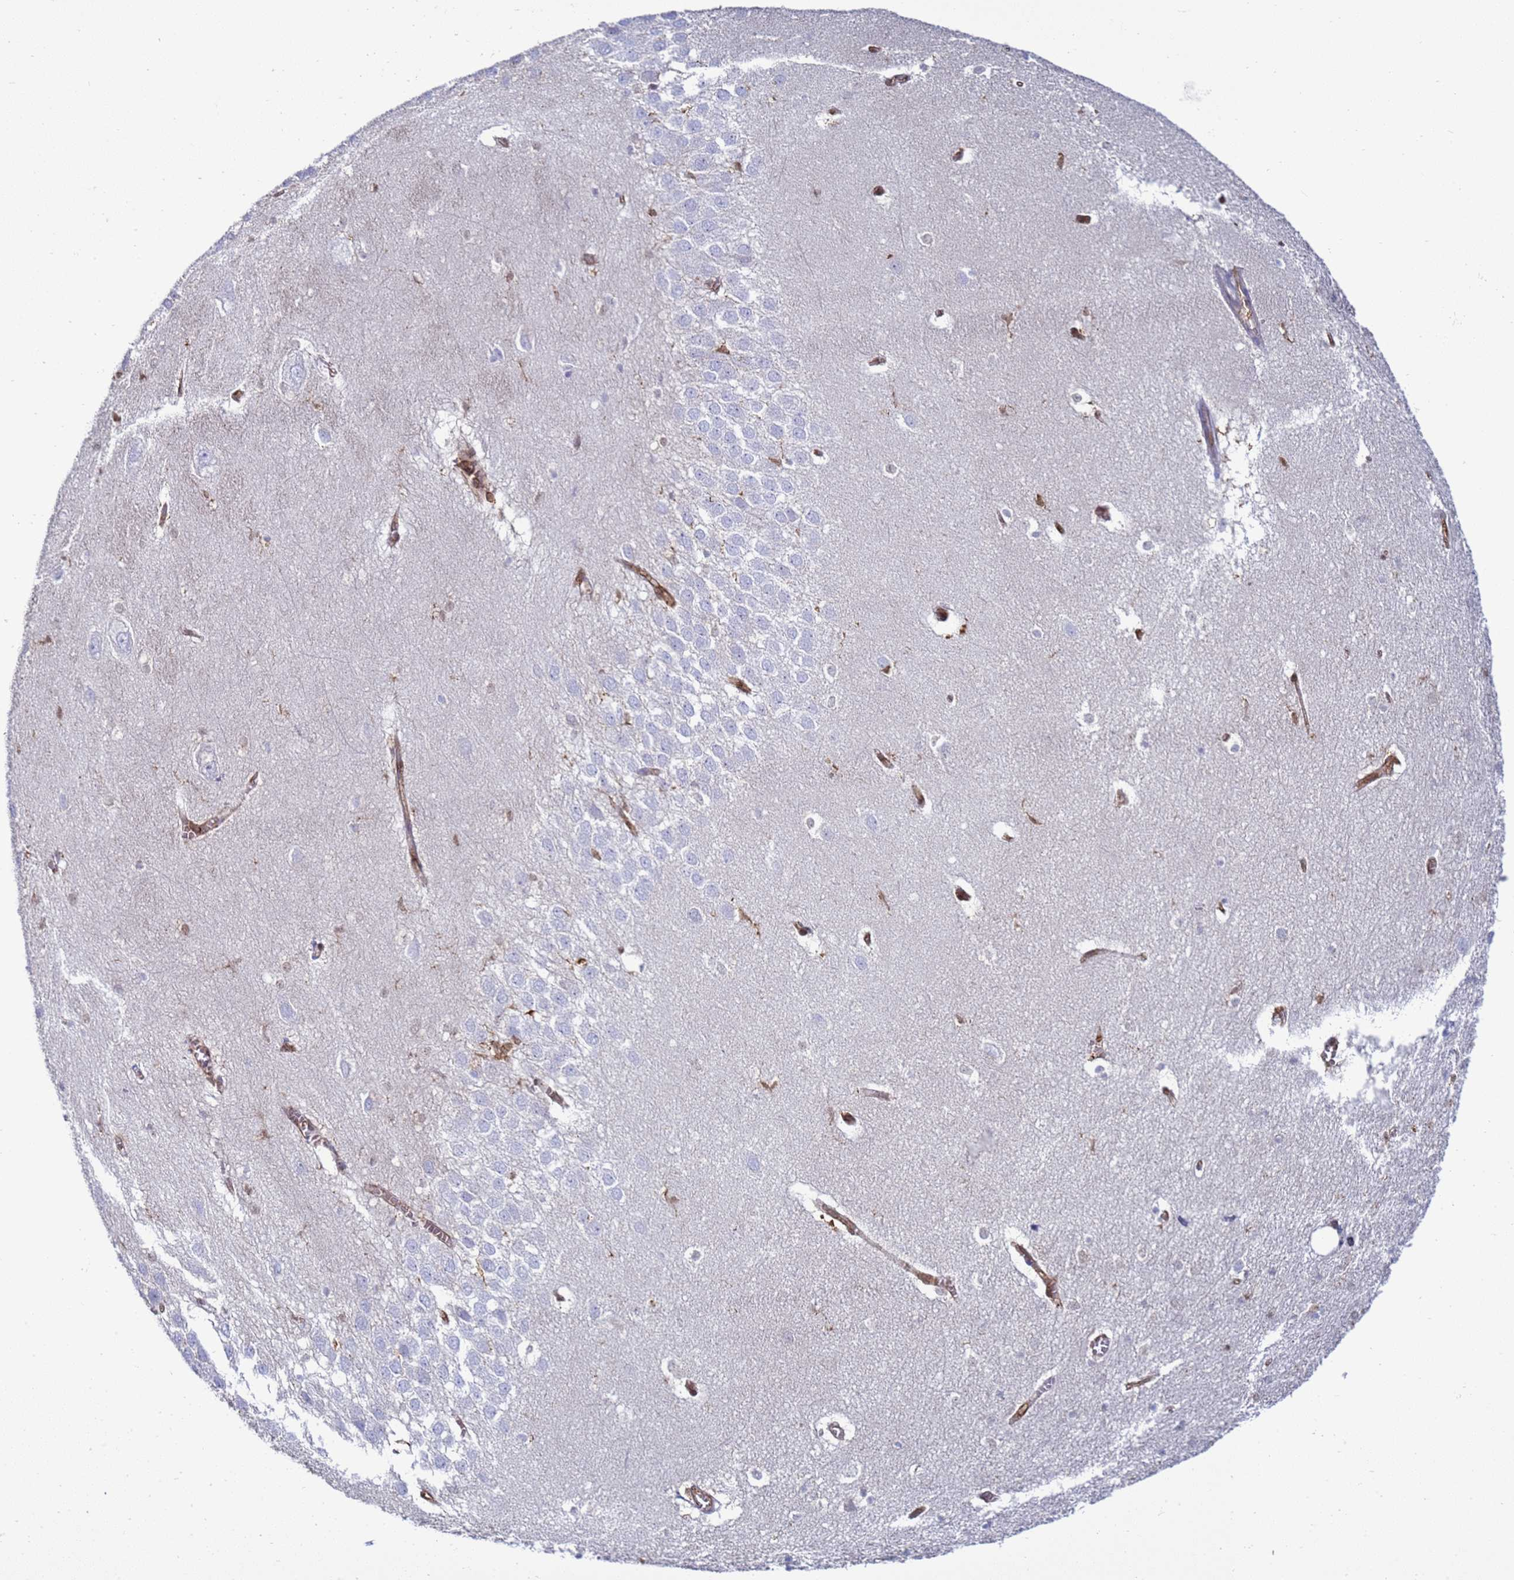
{"staining": {"intensity": "negative", "quantity": "none", "location": "none"}, "tissue": "hippocampus", "cell_type": "Glial cells", "image_type": "normal", "snomed": [{"axis": "morphology", "description": "Normal tissue, NOS"}, {"axis": "topography", "description": "Hippocampus"}], "caption": "This is an immunohistochemistry (IHC) histopathology image of normal human hippocampus. There is no expression in glial cells.", "gene": "ZBTB8OS", "patient": {"sex": "female", "age": 64}}